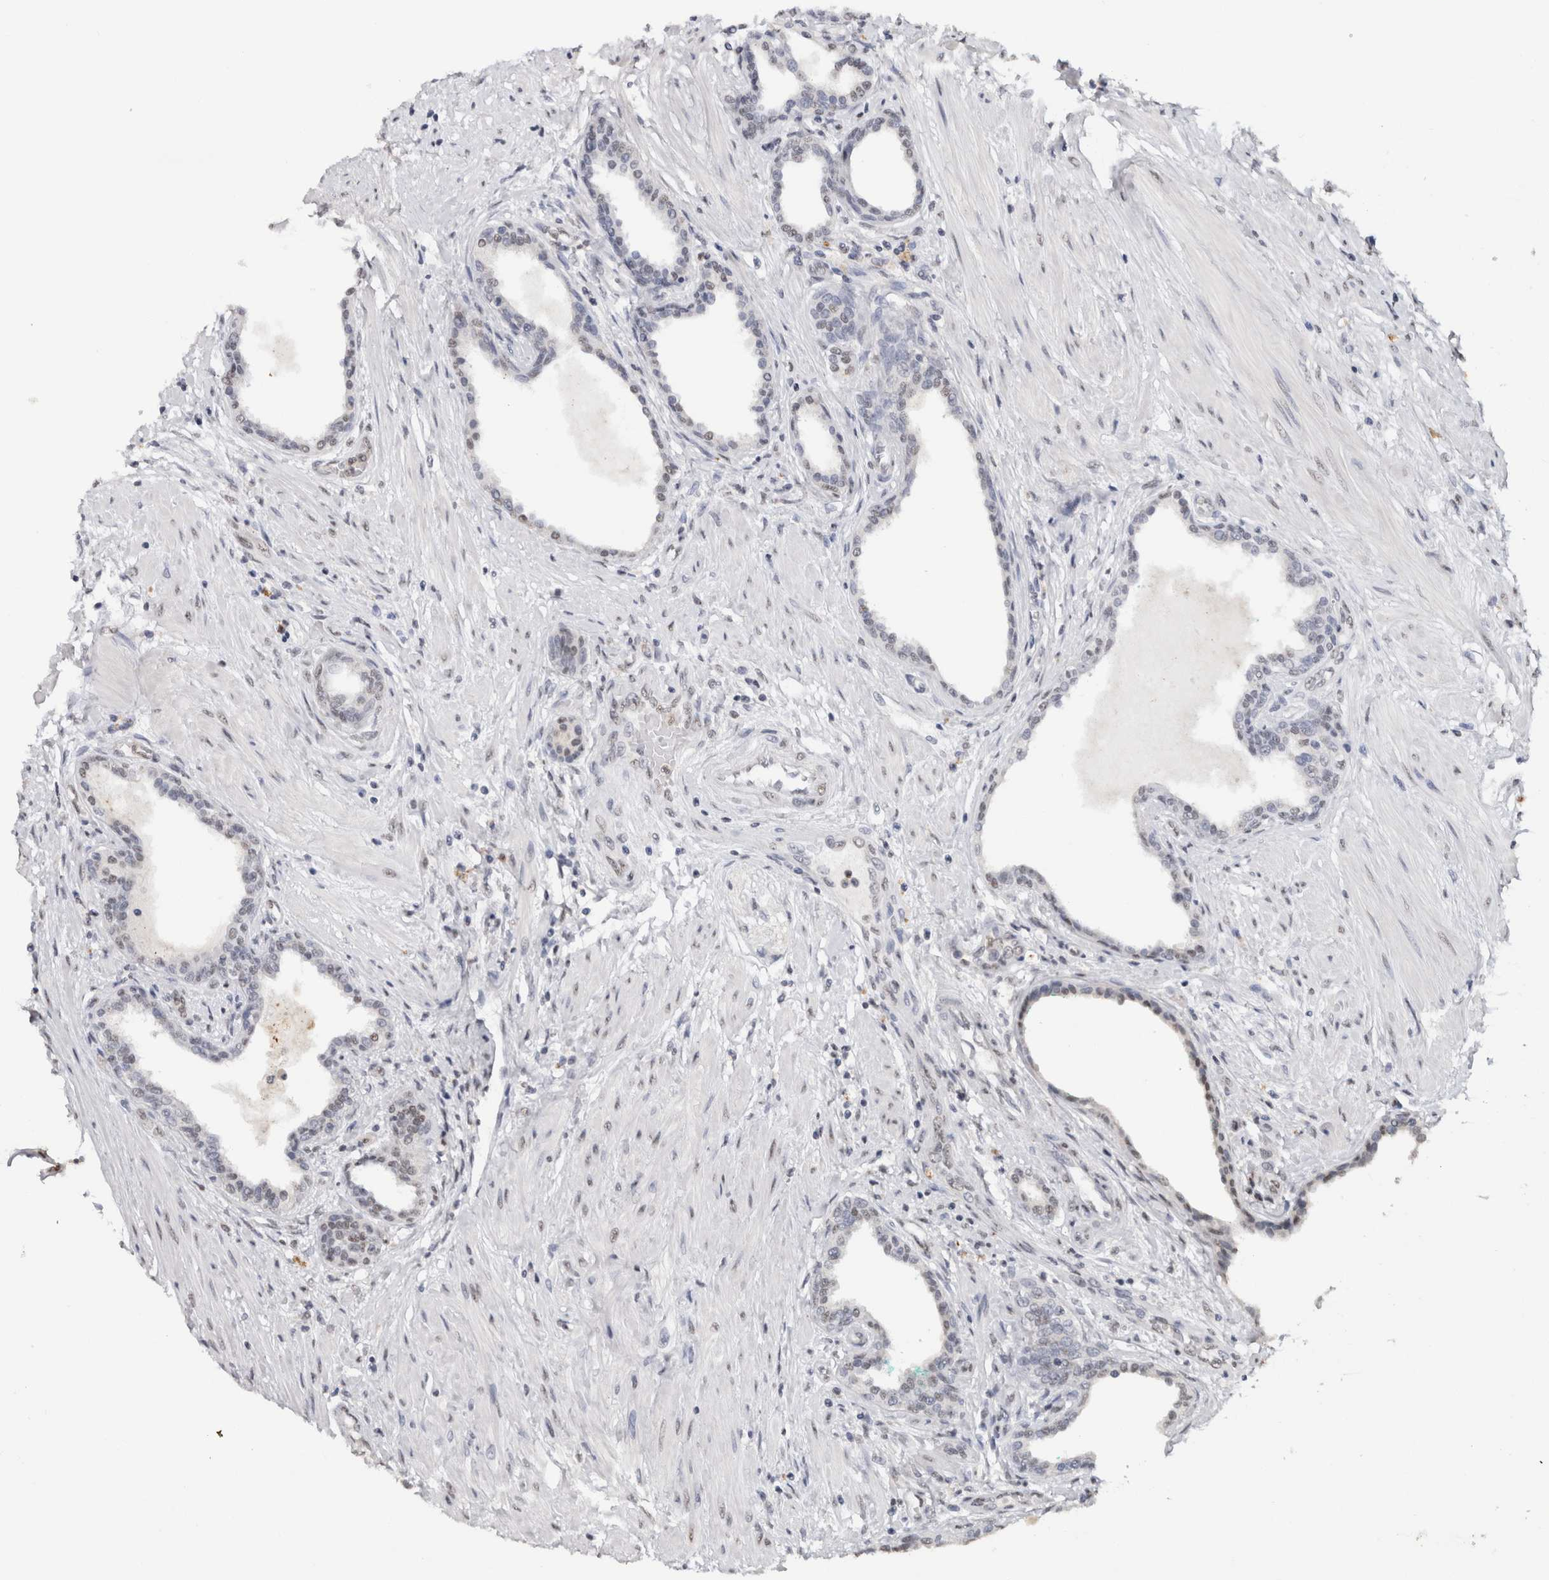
{"staining": {"intensity": "negative", "quantity": "none", "location": "none"}, "tissue": "prostate cancer", "cell_type": "Tumor cells", "image_type": "cancer", "snomed": [{"axis": "morphology", "description": "Adenocarcinoma, High grade"}, {"axis": "topography", "description": "Prostate"}], "caption": "Photomicrograph shows no significant protein expression in tumor cells of high-grade adenocarcinoma (prostate).", "gene": "RPS6KA2", "patient": {"sex": "male", "age": 52}}